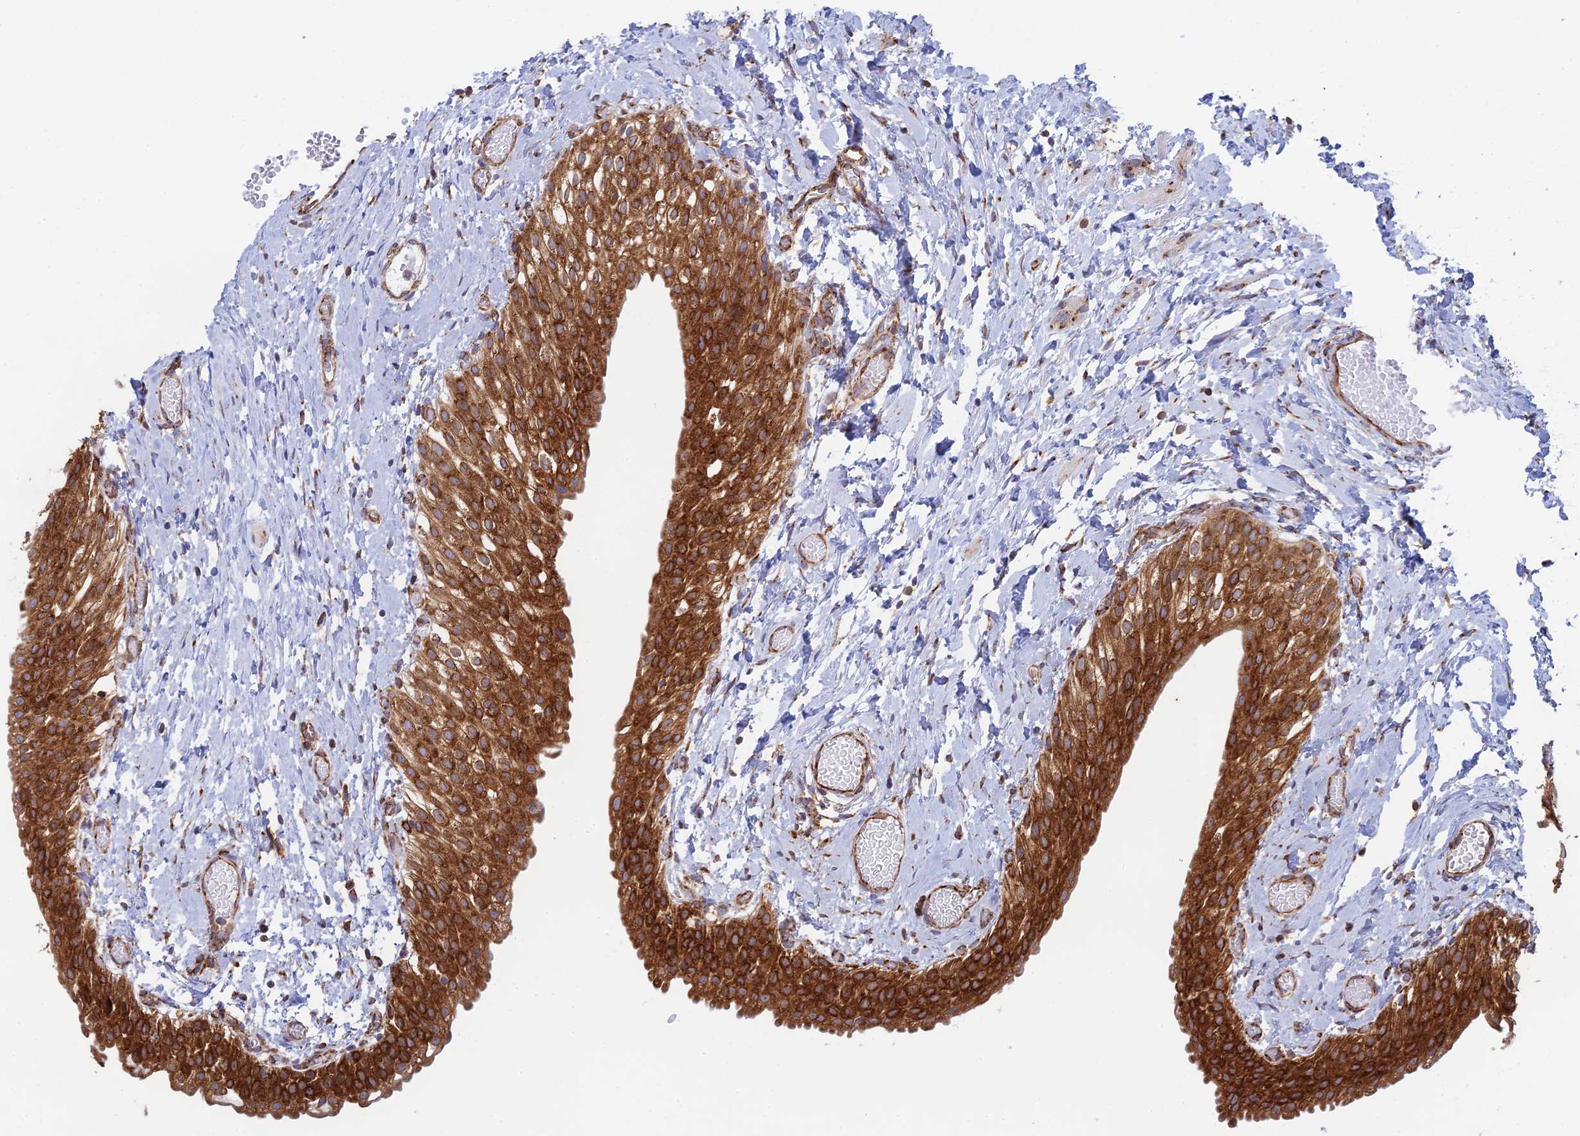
{"staining": {"intensity": "strong", "quantity": ">75%", "location": "cytoplasmic/membranous"}, "tissue": "urinary bladder", "cell_type": "Urothelial cells", "image_type": "normal", "snomed": [{"axis": "morphology", "description": "Normal tissue, NOS"}, {"axis": "topography", "description": "Urinary bladder"}], "caption": "Immunohistochemistry (DAB (3,3'-diaminobenzidine)) staining of unremarkable urinary bladder demonstrates strong cytoplasmic/membranous protein staining in approximately >75% of urothelial cells.", "gene": "CCDC69", "patient": {"sex": "male", "age": 1}}